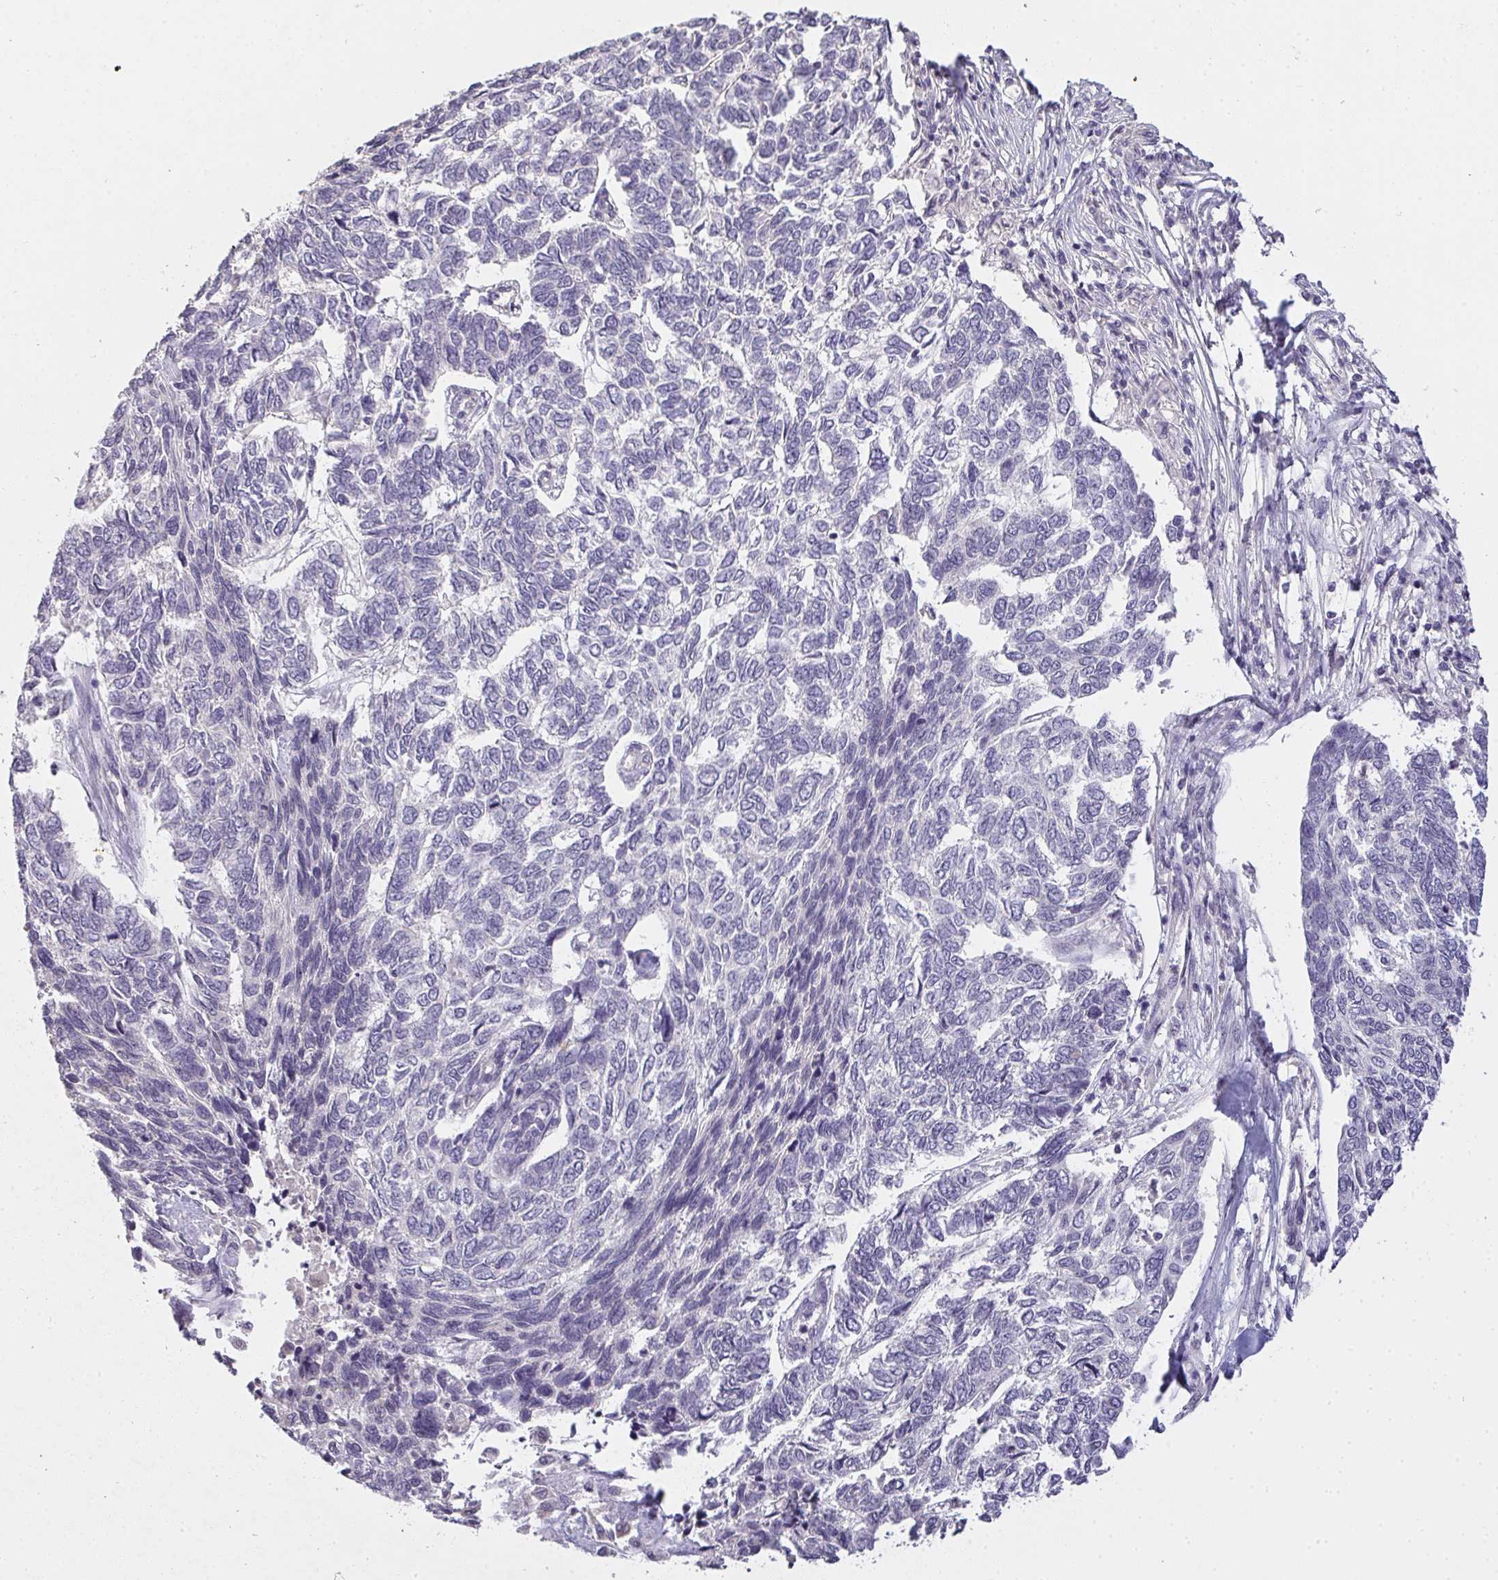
{"staining": {"intensity": "negative", "quantity": "none", "location": "none"}, "tissue": "skin cancer", "cell_type": "Tumor cells", "image_type": "cancer", "snomed": [{"axis": "morphology", "description": "Basal cell carcinoma"}, {"axis": "topography", "description": "Skin"}], "caption": "Immunohistochemistry (IHC) micrograph of neoplastic tissue: basal cell carcinoma (skin) stained with DAB (3,3'-diaminobenzidine) exhibits no significant protein expression in tumor cells.", "gene": "TMEM219", "patient": {"sex": "female", "age": 65}}